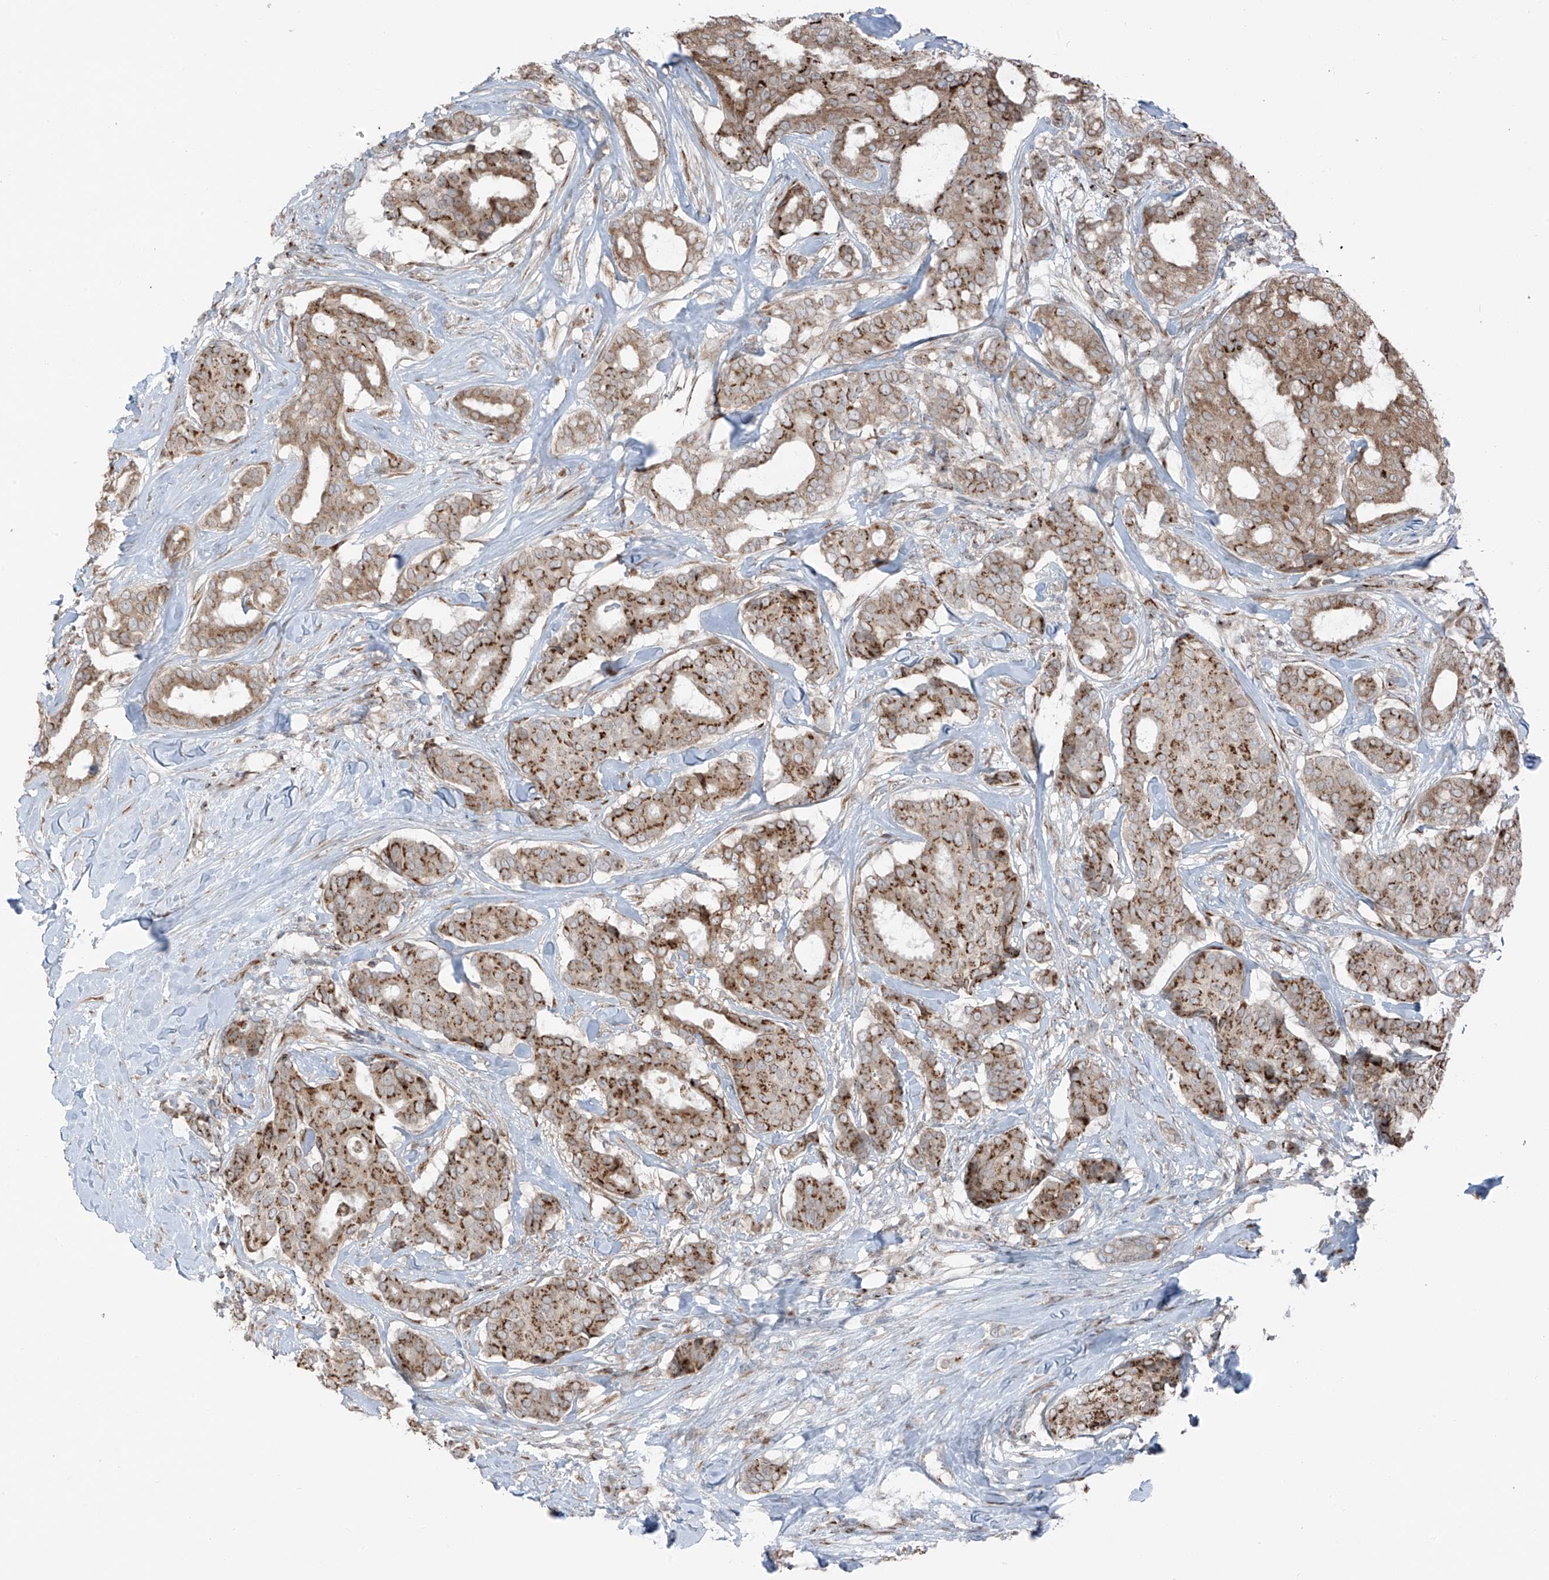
{"staining": {"intensity": "moderate", "quantity": ">75%", "location": "cytoplasmic/membranous"}, "tissue": "breast cancer", "cell_type": "Tumor cells", "image_type": "cancer", "snomed": [{"axis": "morphology", "description": "Duct carcinoma"}, {"axis": "topography", "description": "Breast"}], "caption": "Immunohistochemical staining of breast cancer displays moderate cytoplasmic/membranous protein expression in approximately >75% of tumor cells.", "gene": "ERLEC1", "patient": {"sex": "female", "age": 75}}